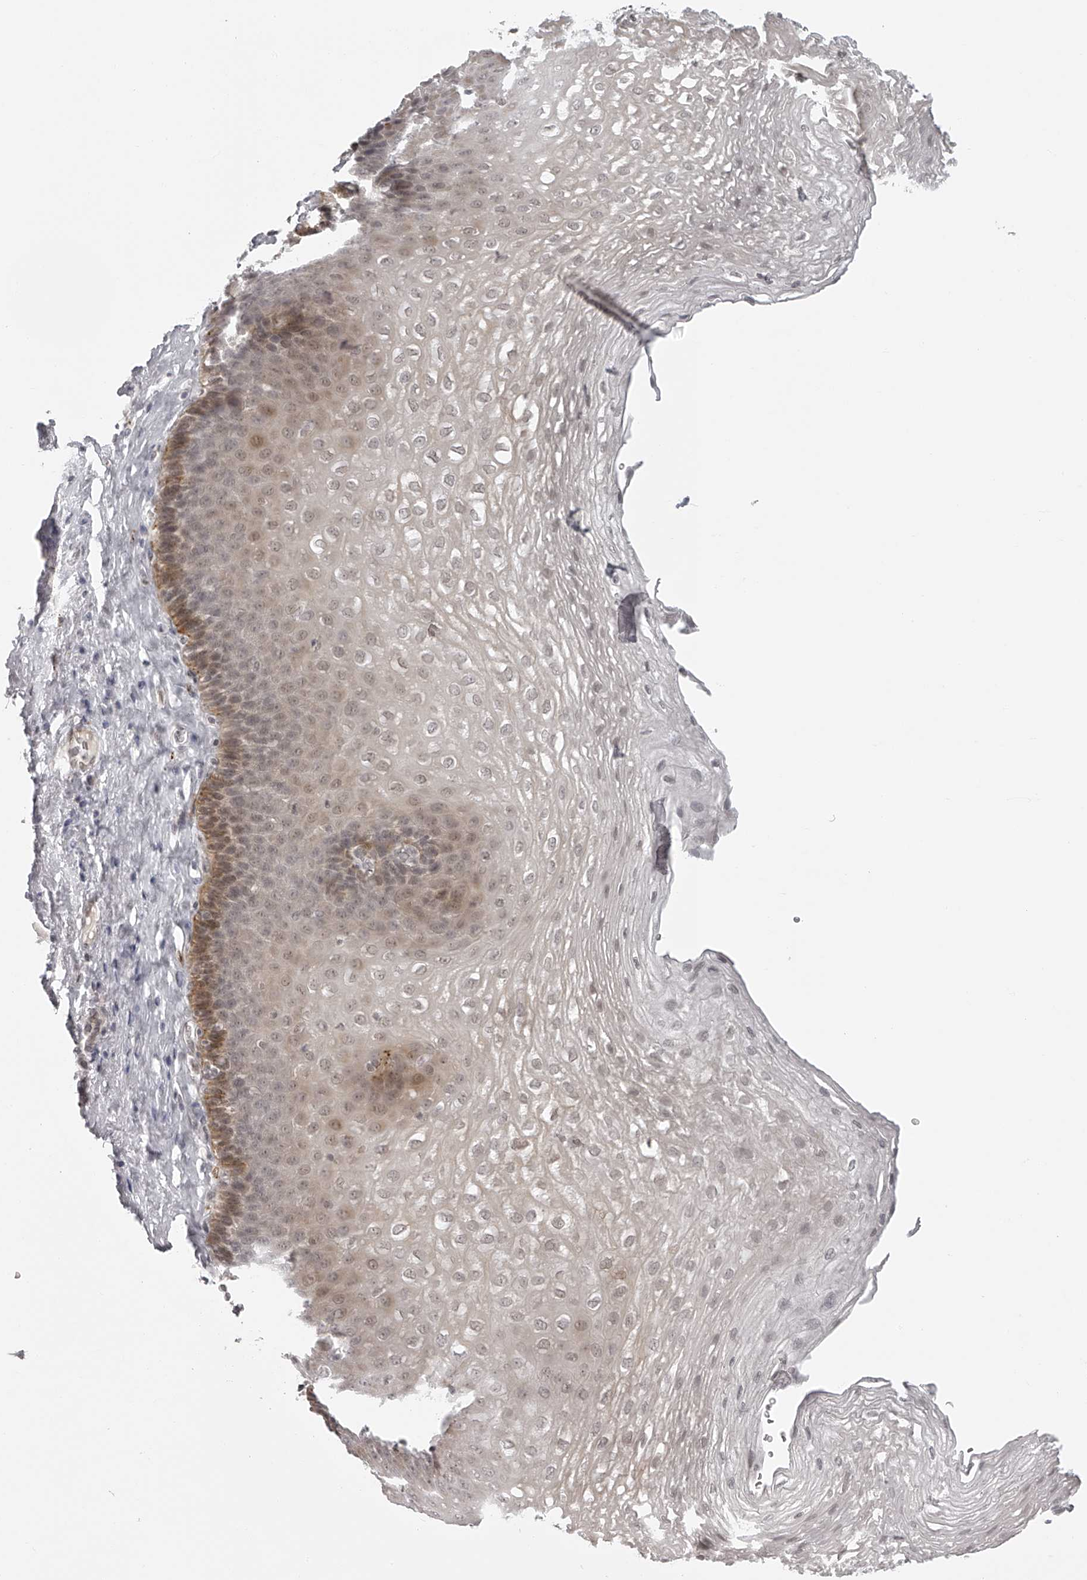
{"staining": {"intensity": "moderate", "quantity": "<25%", "location": "cytoplasmic/membranous,nuclear"}, "tissue": "esophagus", "cell_type": "Squamous epithelial cells", "image_type": "normal", "snomed": [{"axis": "morphology", "description": "Normal tissue, NOS"}, {"axis": "topography", "description": "Esophagus"}], "caption": "Moderate cytoplasmic/membranous,nuclear staining is appreciated in about <25% of squamous epithelial cells in benign esophagus. (Brightfield microscopy of DAB IHC at high magnification).", "gene": "RNF220", "patient": {"sex": "female", "age": 66}}